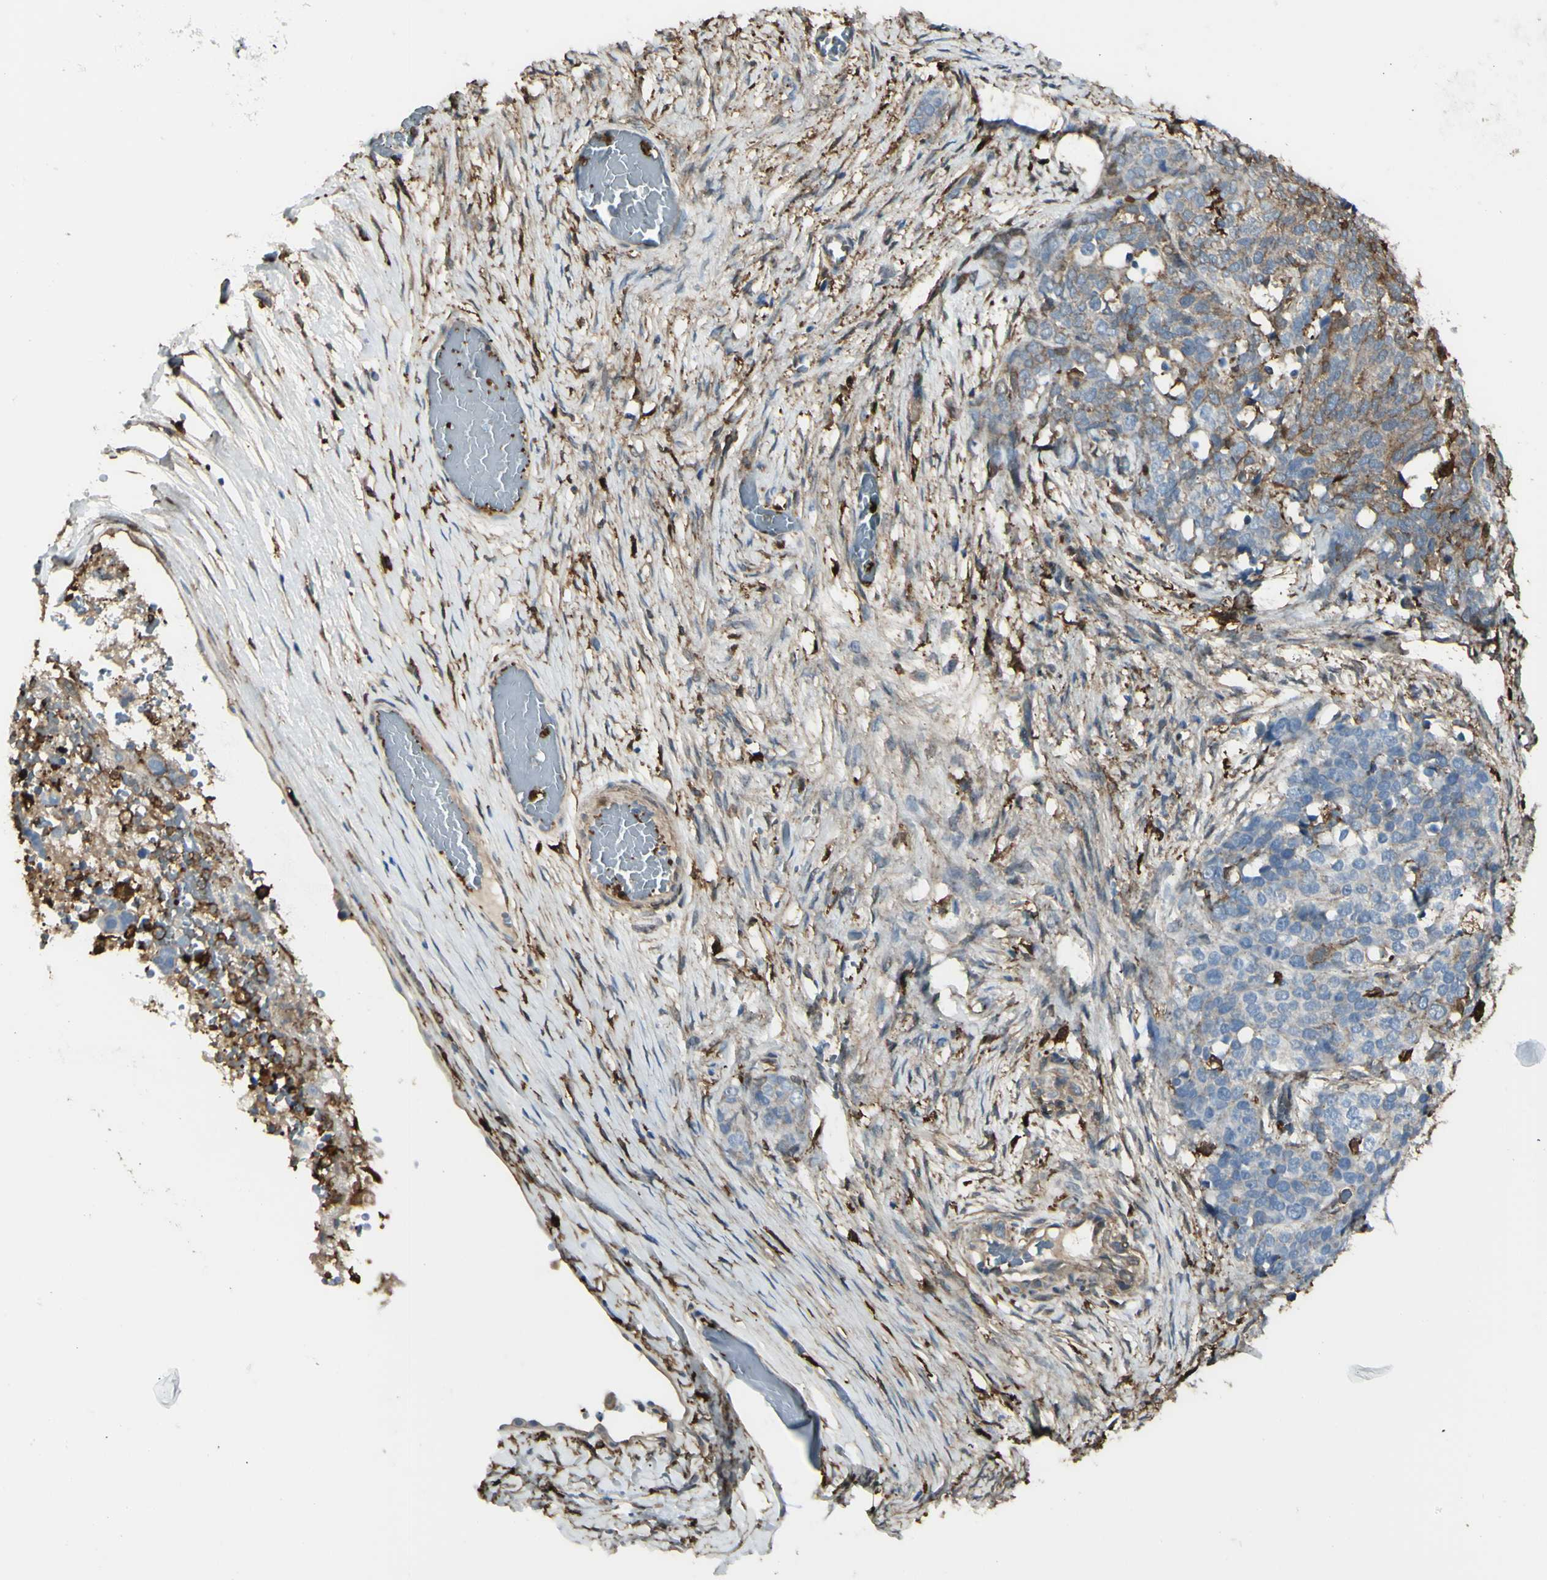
{"staining": {"intensity": "weak", "quantity": "25%-75%", "location": "cytoplasmic/membranous"}, "tissue": "ovarian cancer", "cell_type": "Tumor cells", "image_type": "cancer", "snomed": [{"axis": "morphology", "description": "Cystadenocarcinoma, serous, NOS"}, {"axis": "topography", "description": "Ovary"}], "caption": "Immunohistochemical staining of human ovarian serous cystadenocarcinoma exhibits weak cytoplasmic/membranous protein expression in about 25%-75% of tumor cells.", "gene": "GSN", "patient": {"sex": "female", "age": 44}}